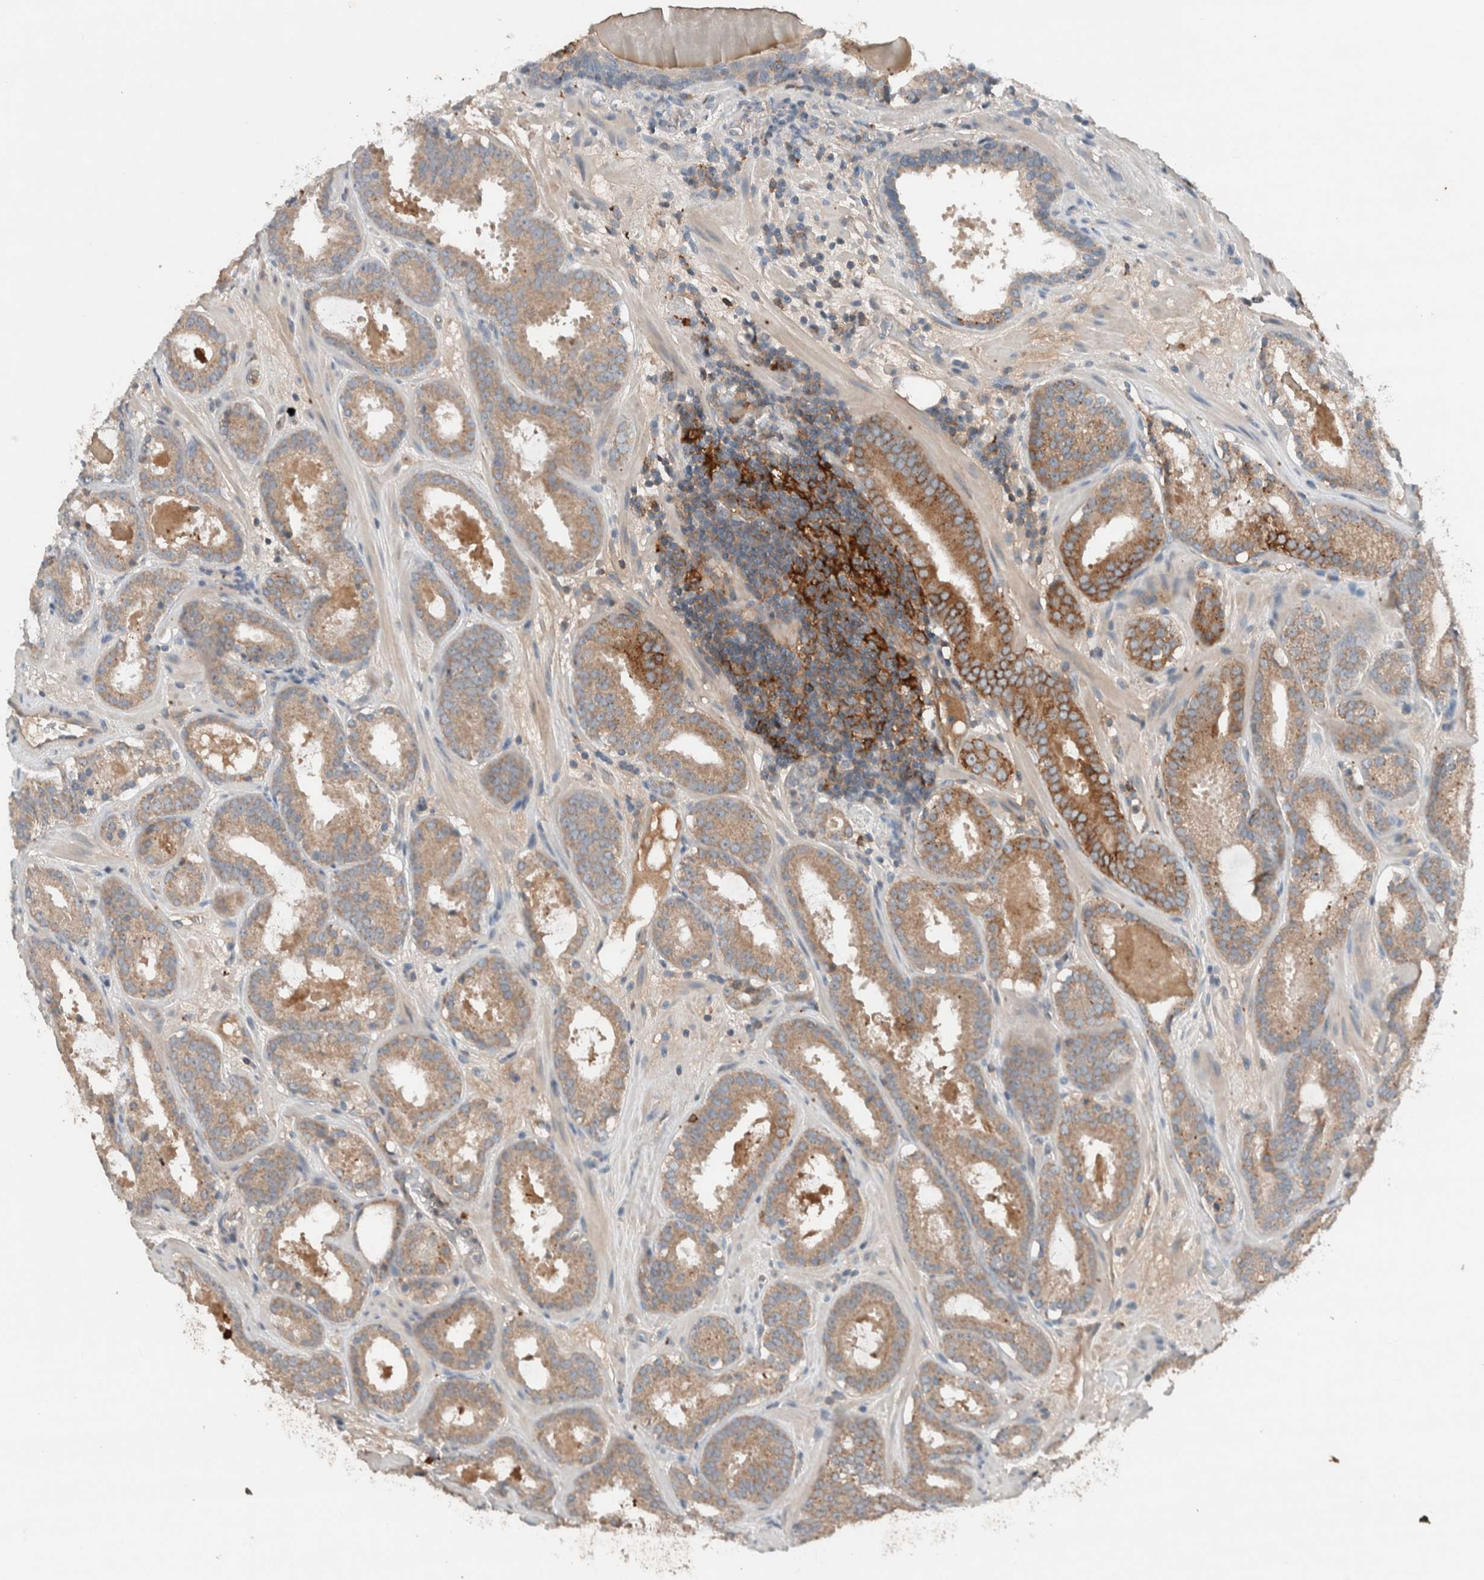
{"staining": {"intensity": "moderate", "quantity": "25%-75%", "location": "cytoplasmic/membranous"}, "tissue": "prostate cancer", "cell_type": "Tumor cells", "image_type": "cancer", "snomed": [{"axis": "morphology", "description": "Adenocarcinoma, Low grade"}, {"axis": "topography", "description": "Prostate"}], "caption": "Low-grade adenocarcinoma (prostate) was stained to show a protein in brown. There is medium levels of moderate cytoplasmic/membranous staining in approximately 25%-75% of tumor cells.", "gene": "UGCG", "patient": {"sex": "male", "age": 69}}